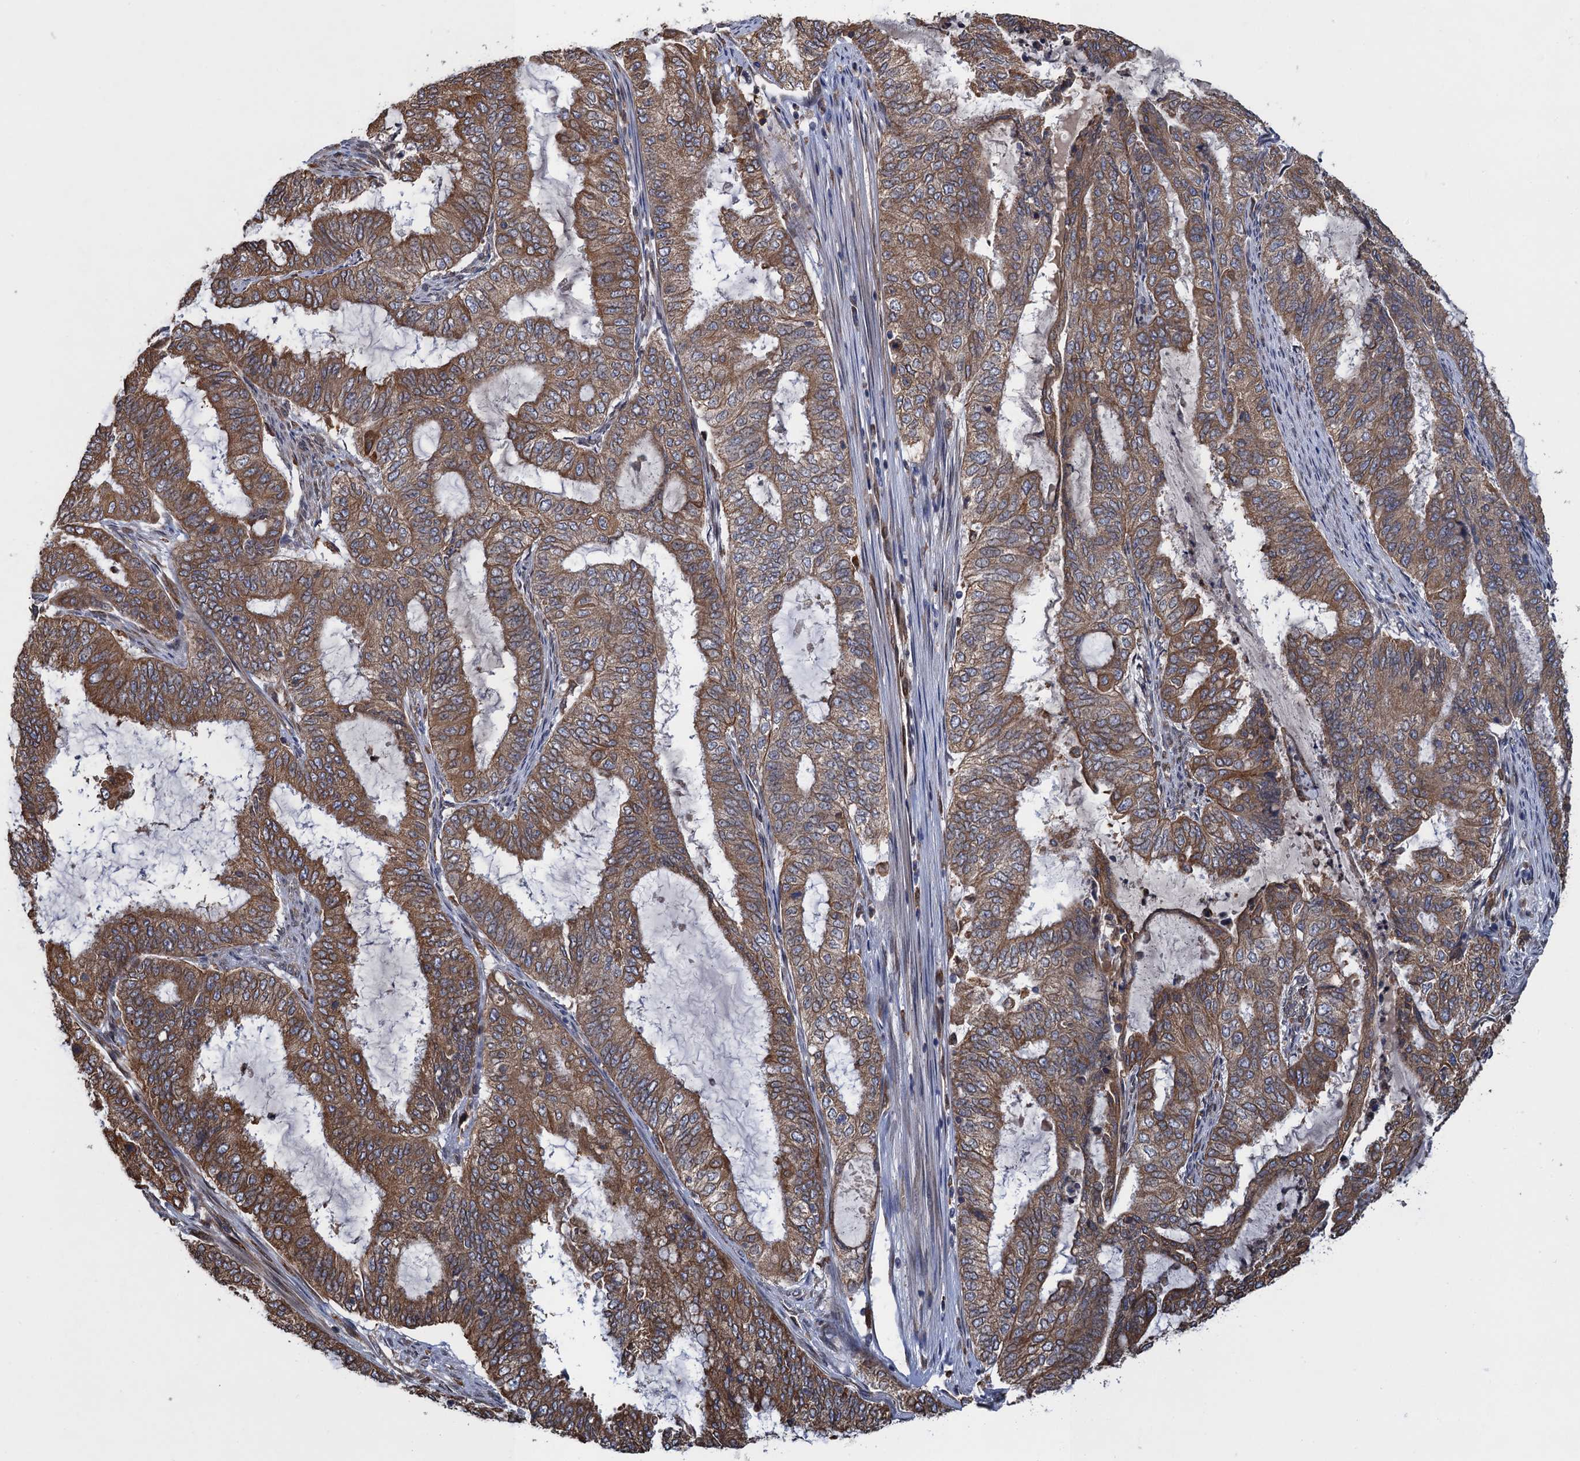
{"staining": {"intensity": "moderate", "quantity": ">75%", "location": "cytoplasmic/membranous"}, "tissue": "endometrial cancer", "cell_type": "Tumor cells", "image_type": "cancer", "snomed": [{"axis": "morphology", "description": "Adenocarcinoma, NOS"}, {"axis": "topography", "description": "Endometrium"}], "caption": "A high-resolution image shows immunohistochemistry (IHC) staining of endometrial cancer (adenocarcinoma), which reveals moderate cytoplasmic/membranous positivity in approximately >75% of tumor cells. The staining was performed using DAB (3,3'-diaminobenzidine), with brown indicating positive protein expression. Nuclei are stained blue with hematoxylin.", "gene": "ARMC5", "patient": {"sex": "female", "age": 51}}